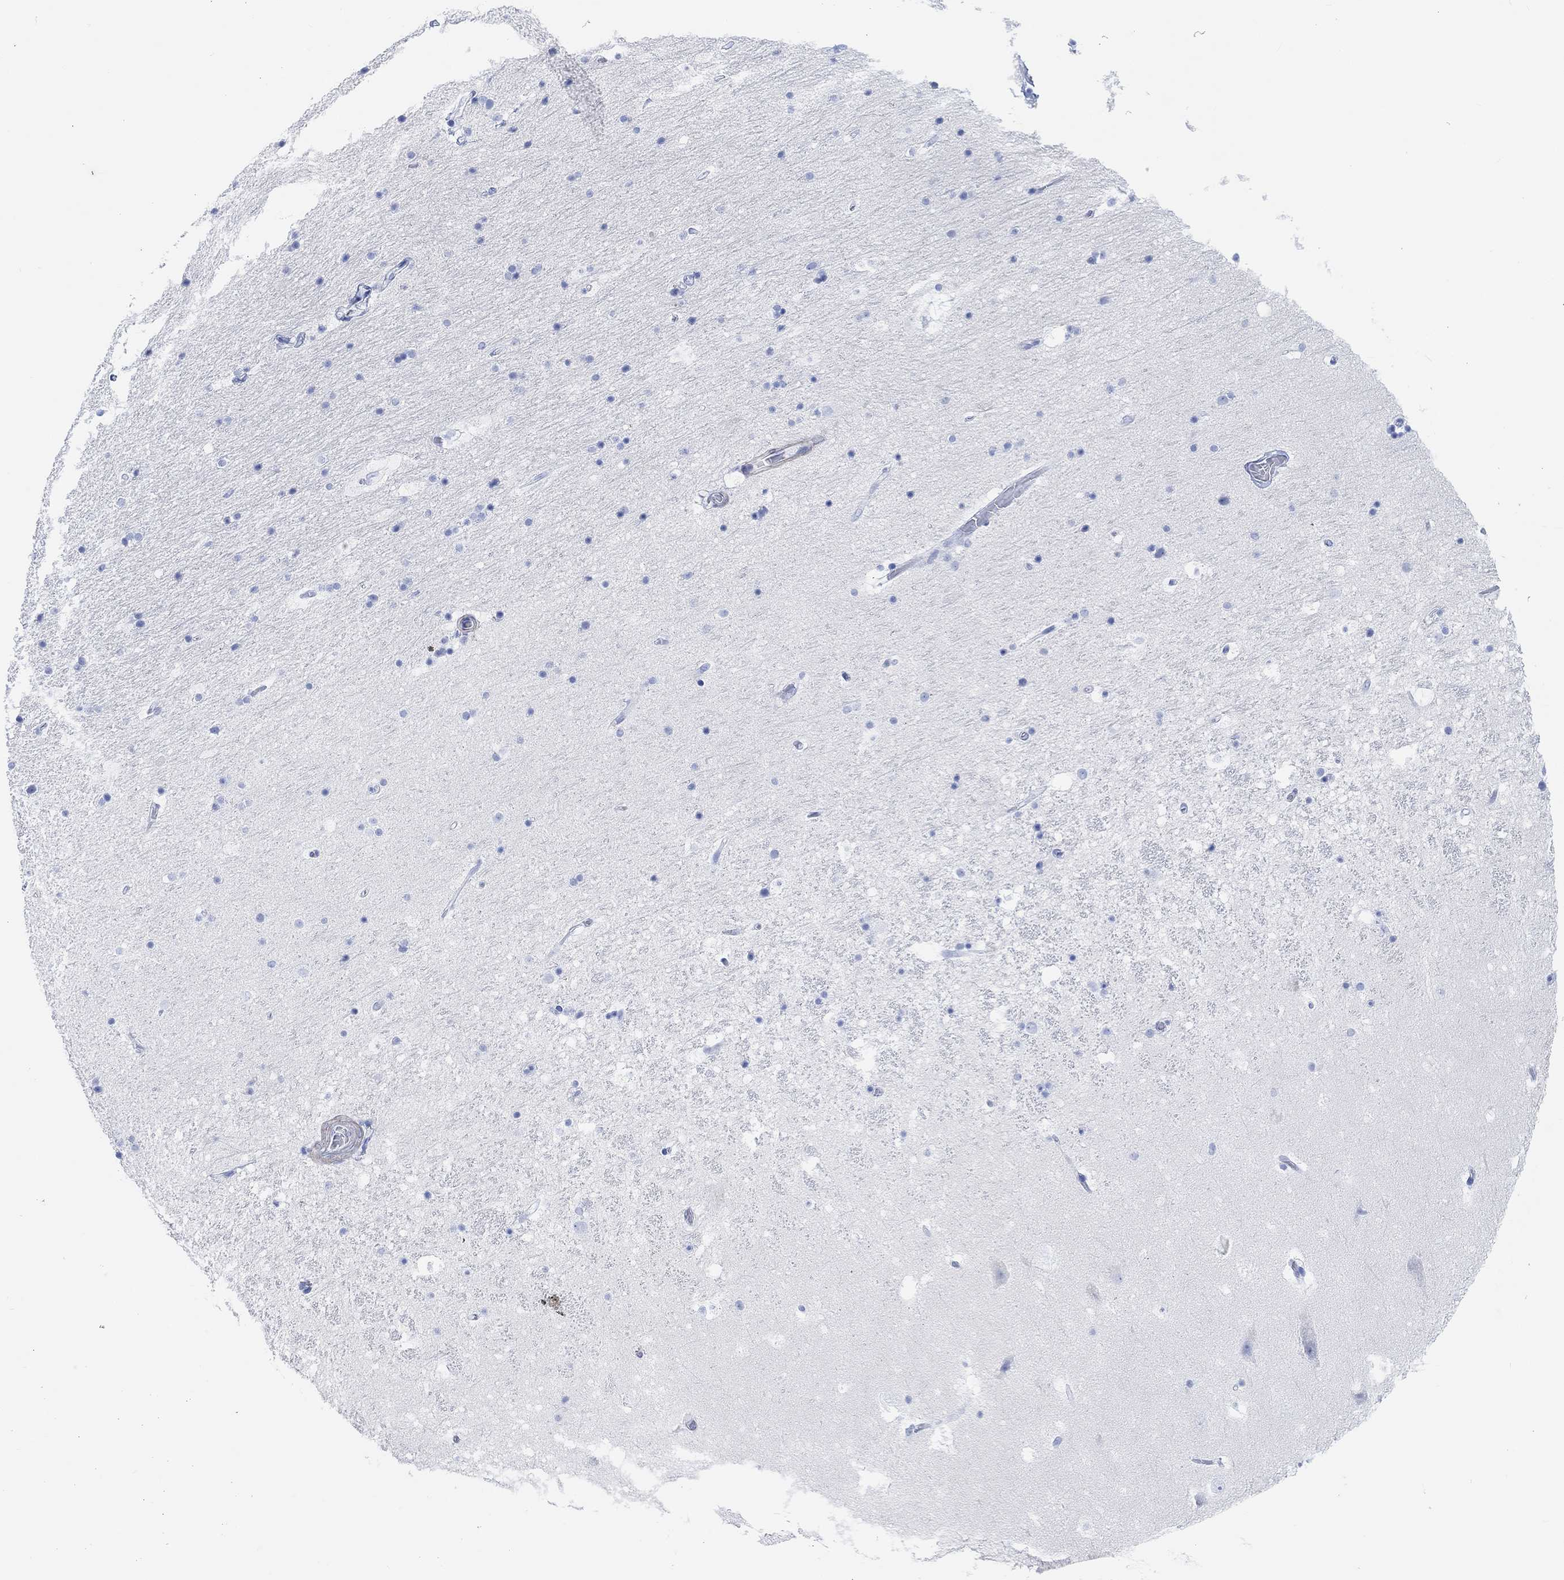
{"staining": {"intensity": "negative", "quantity": "none", "location": "none"}, "tissue": "hippocampus", "cell_type": "Glial cells", "image_type": "normal", "snomed": [{"axis": "morphology", "description": "Normal tissue, NOS"}, {"axis": "topography", "description": "Hippocampus"}], "caption": "A high-resolution image shows IHC staining of unremarkable hippocampus, which demonstrates no significant staining in glial cells. The staining is performed using DAB brown chromogen with nuclei counter-stained in using hematoxylin.", "gene": "ANKRD33", "patient": {"sex": "male", "age": 51}}